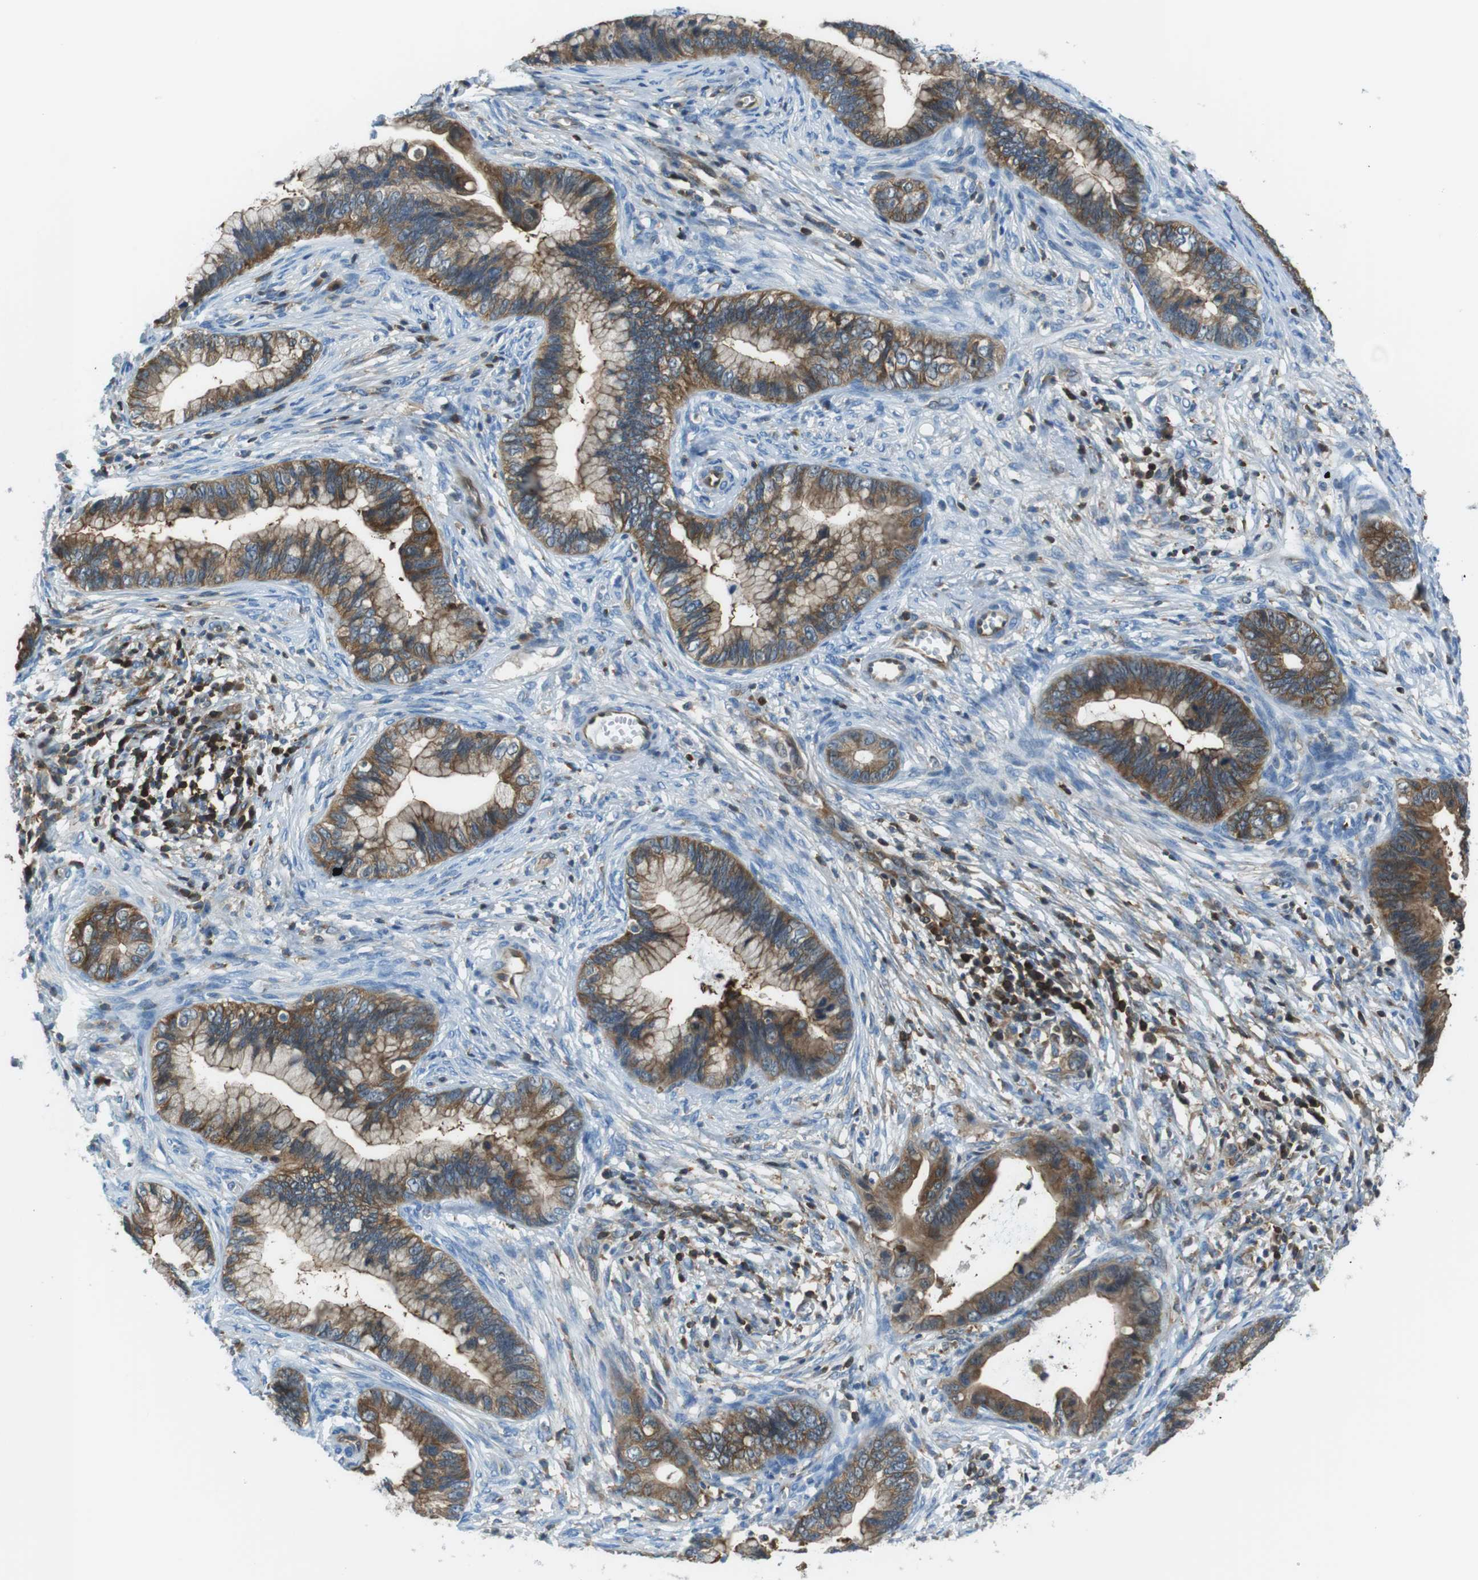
{"staining": {"intensity": "moderate", "quantity": ">75%", "location": "cytoplasmic/membranous"}, "tissue": "cervical cancer", "cell_type": "Tumor cells", "image_type": "cancer", "snomed": [{"axis": "morphology", "description": "Adenocarcinoma, NOS"}, {"axis": "topography", "description": "Cervix"}], "caption": "Immunohistochemical staining of human cervical cancer exhibits moderate cytoplasmic/membranous protein staining in about >75% of tumor cells.", "gene": "TES", "patient": {"sex": "female", "age": 44}}